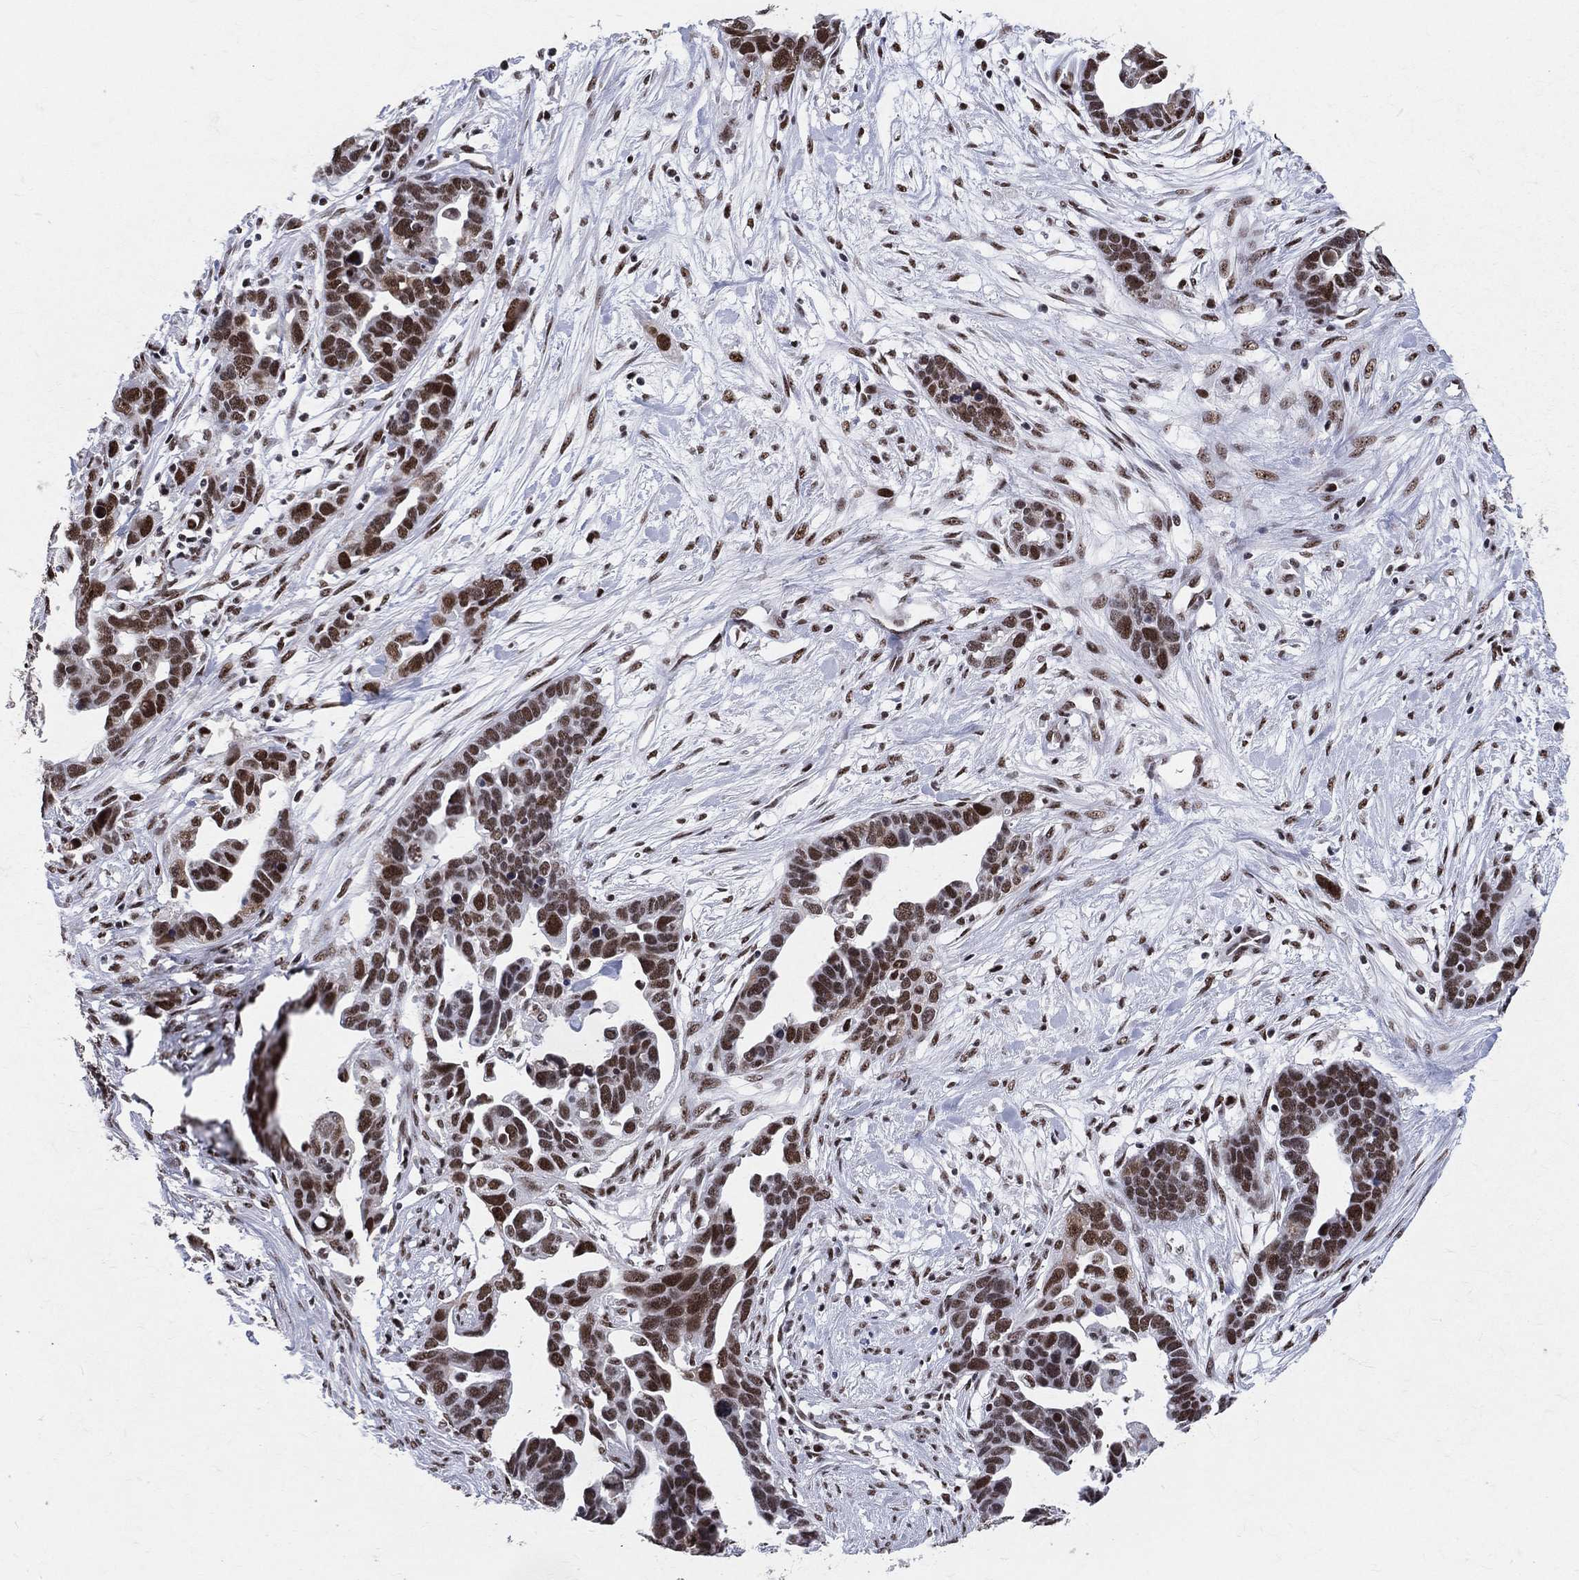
{"staining": {"intensity": "strong", "quantity": ">75%", "location": "nuclear"}, "tissue": "ovarian cancer", "cell_type": "Tumor cells", "image_type": "cancer", "snomed": [{"axis": "morphology", "description": "Cystadenocarcinoma, serous, NOS"}, {"axis": "topography", "description": "Ovary"}], "caption": "Ovarian serous cystadenocarcinoma tissue demonstrates strong nuclear positivity in approximately >75% of tumor cells Using DAB (brown) and hematoxylin (blue) stains, captured at high magnification using brightfield microscopy.", "gene": "CDK7", "patient": {"sex": "female", "age": 54}}